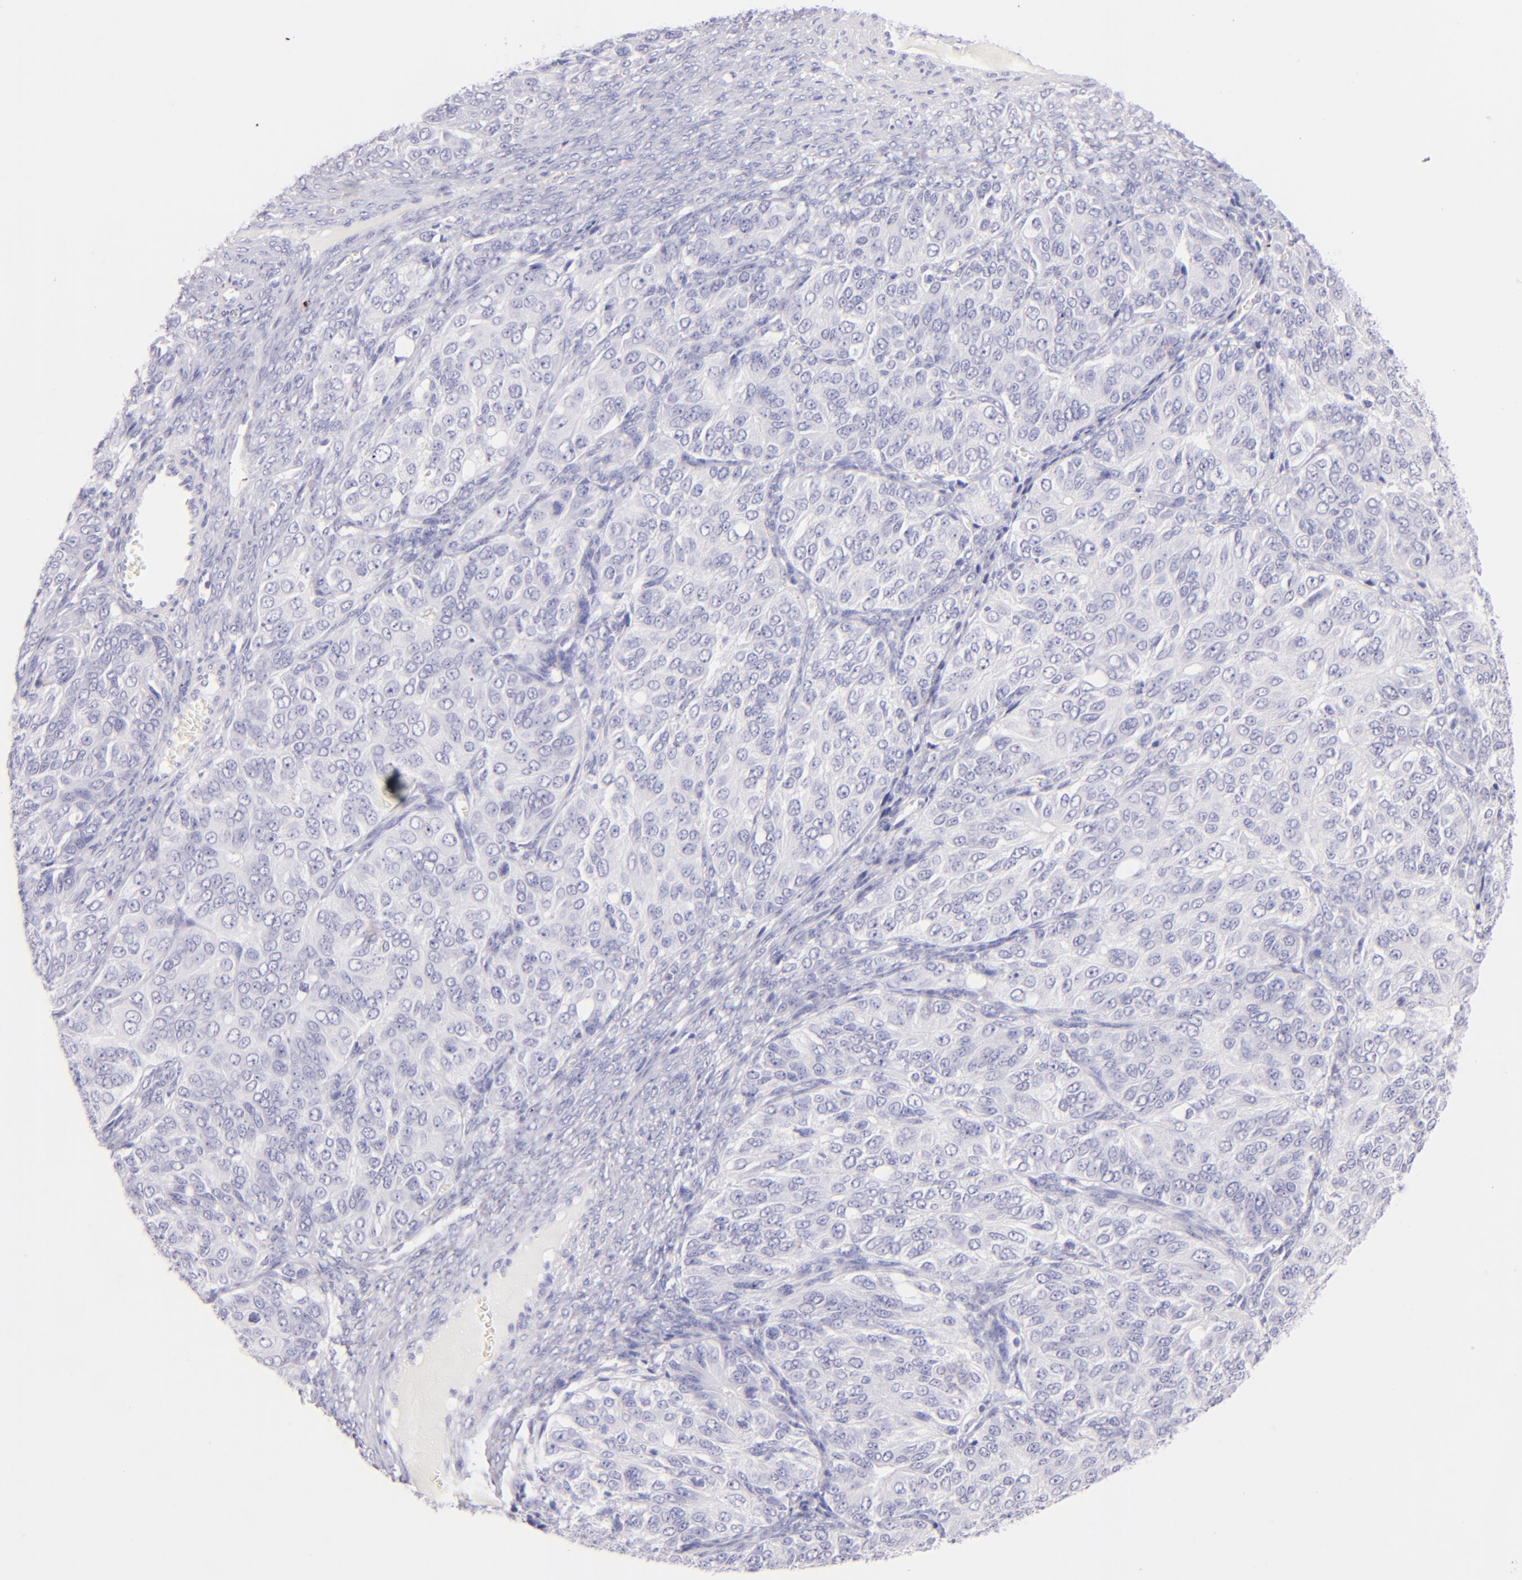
{"staining": {"intensity": "negative", "quantity": "none", "location": "none"}, "tissue": "ovarian cancer", "cell_type": "Tumor cells", "image_type": "cancer", "snomed": [{"axis": "morphology", "description": "Carcinoma, endometroid"}, {"axis": "topography", "description": "Ovary"}], "caption": "An immunohistochemistry histopathology image of ovarian cancer (endometroid carcinoma) is shown. There is no staining in tumor cells of ovarian cancer (endometroid carcinoma).", "gene": "SDC1", "patient": {"sex": "female", "age": 51}}